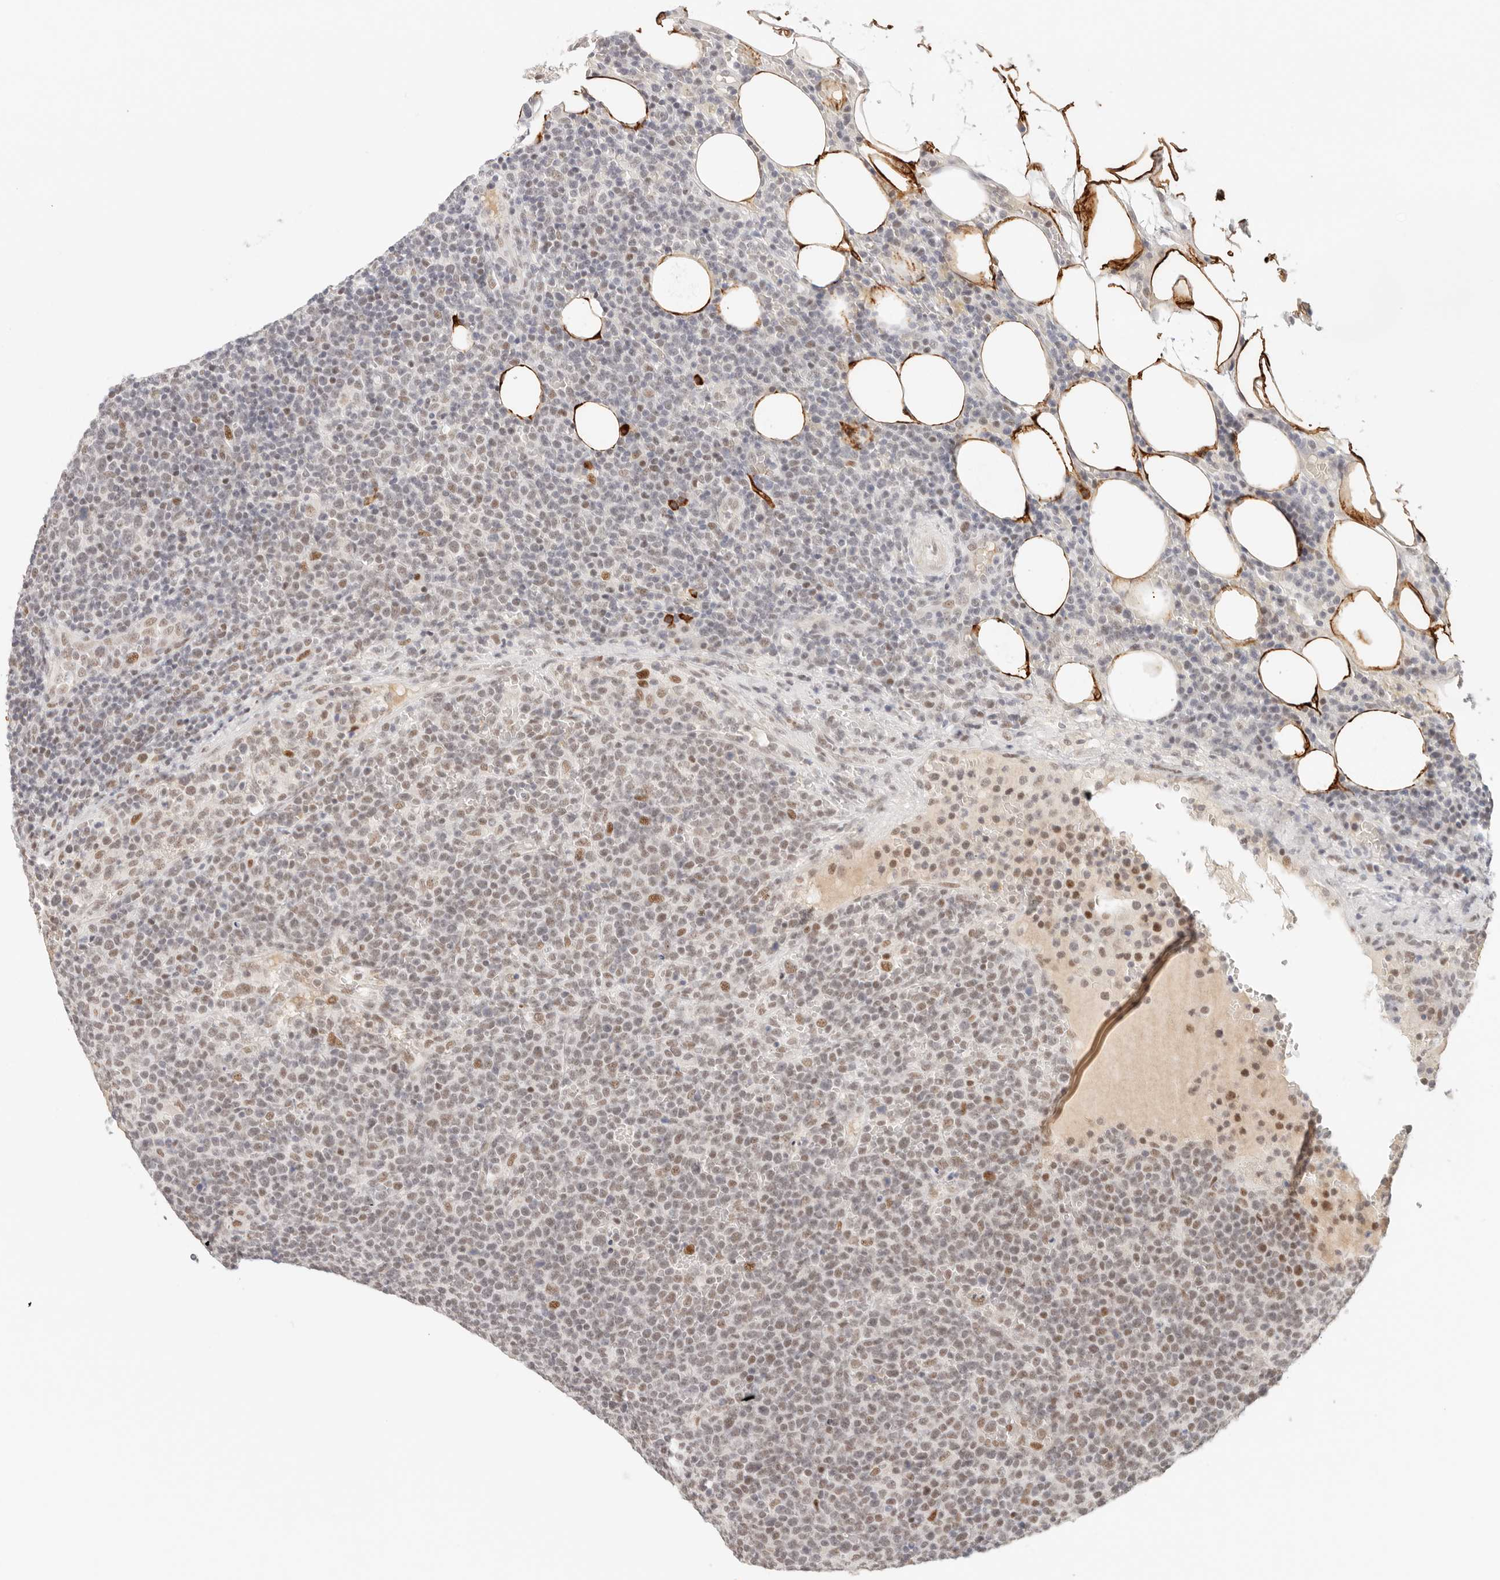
{"staining": {"intensity": "moderate", "quantity": "<25%", "location": "nuclear"}, "tissue": "lymphoma", "cell_type": "Tumor cells", "image_type": "cancer", "snomed": [{"axis": "morphology", "description": "Malignant lymphoma, non-Hodgkin's type, High grade"}, {"axis": "topography", "description": "Lymph node"}], "caption": "A photomicrograph of malignant lymphoma, non-Hodgkin's type (high-grade) stained for a protein demonstrates moderate nuclear brown staining in tumor cells. (Stains: DAB in brown, nuclei in blue, Microscopy: brightfield microscopy at high magnification).", "gene": "HOXC5", "patient": {"sex": "male", "age": 61}}